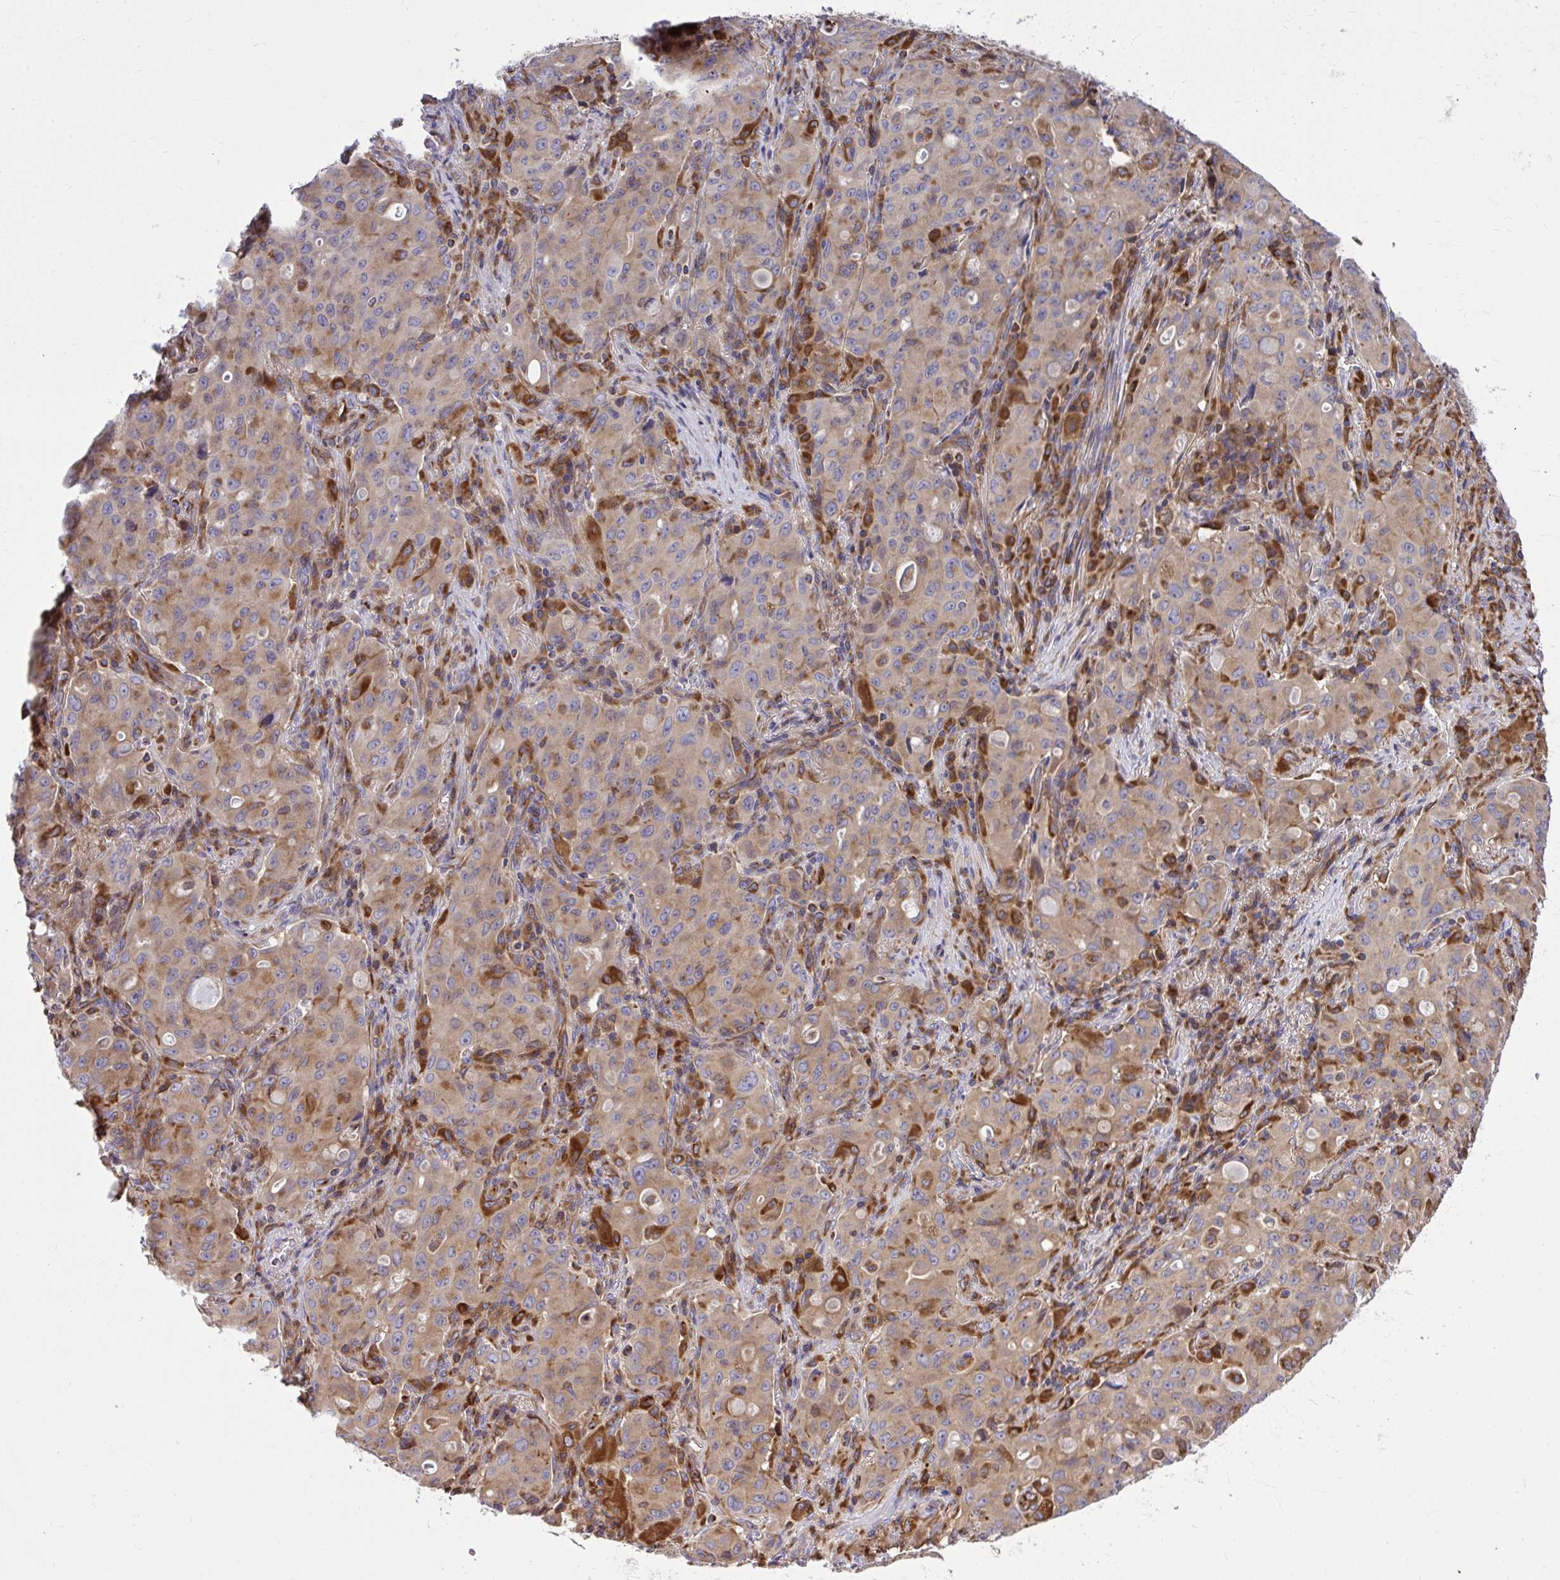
{"staining": {"intensity": "weak", "quantity": "25%-75%", "location": "cytoplasmic/membranous"}, "tissue": "lung cancer", "cell_type": "Tumor cells", "image_type": "cancer", "snomed": [{"axis": "morphology", "description": "Adenocarcinoma, NOS"}, {"axis": "topography", "description": "Lung"}], "caption": "Brown immunohistochemical staining in human lung cancer (adenocarcinoma) exhibits weak cytoplasmic/membranous positivity in about 25%-75% of tumor cells.", "gene": "PAIP2", "patient": {"sex": "female", "age": 44}}